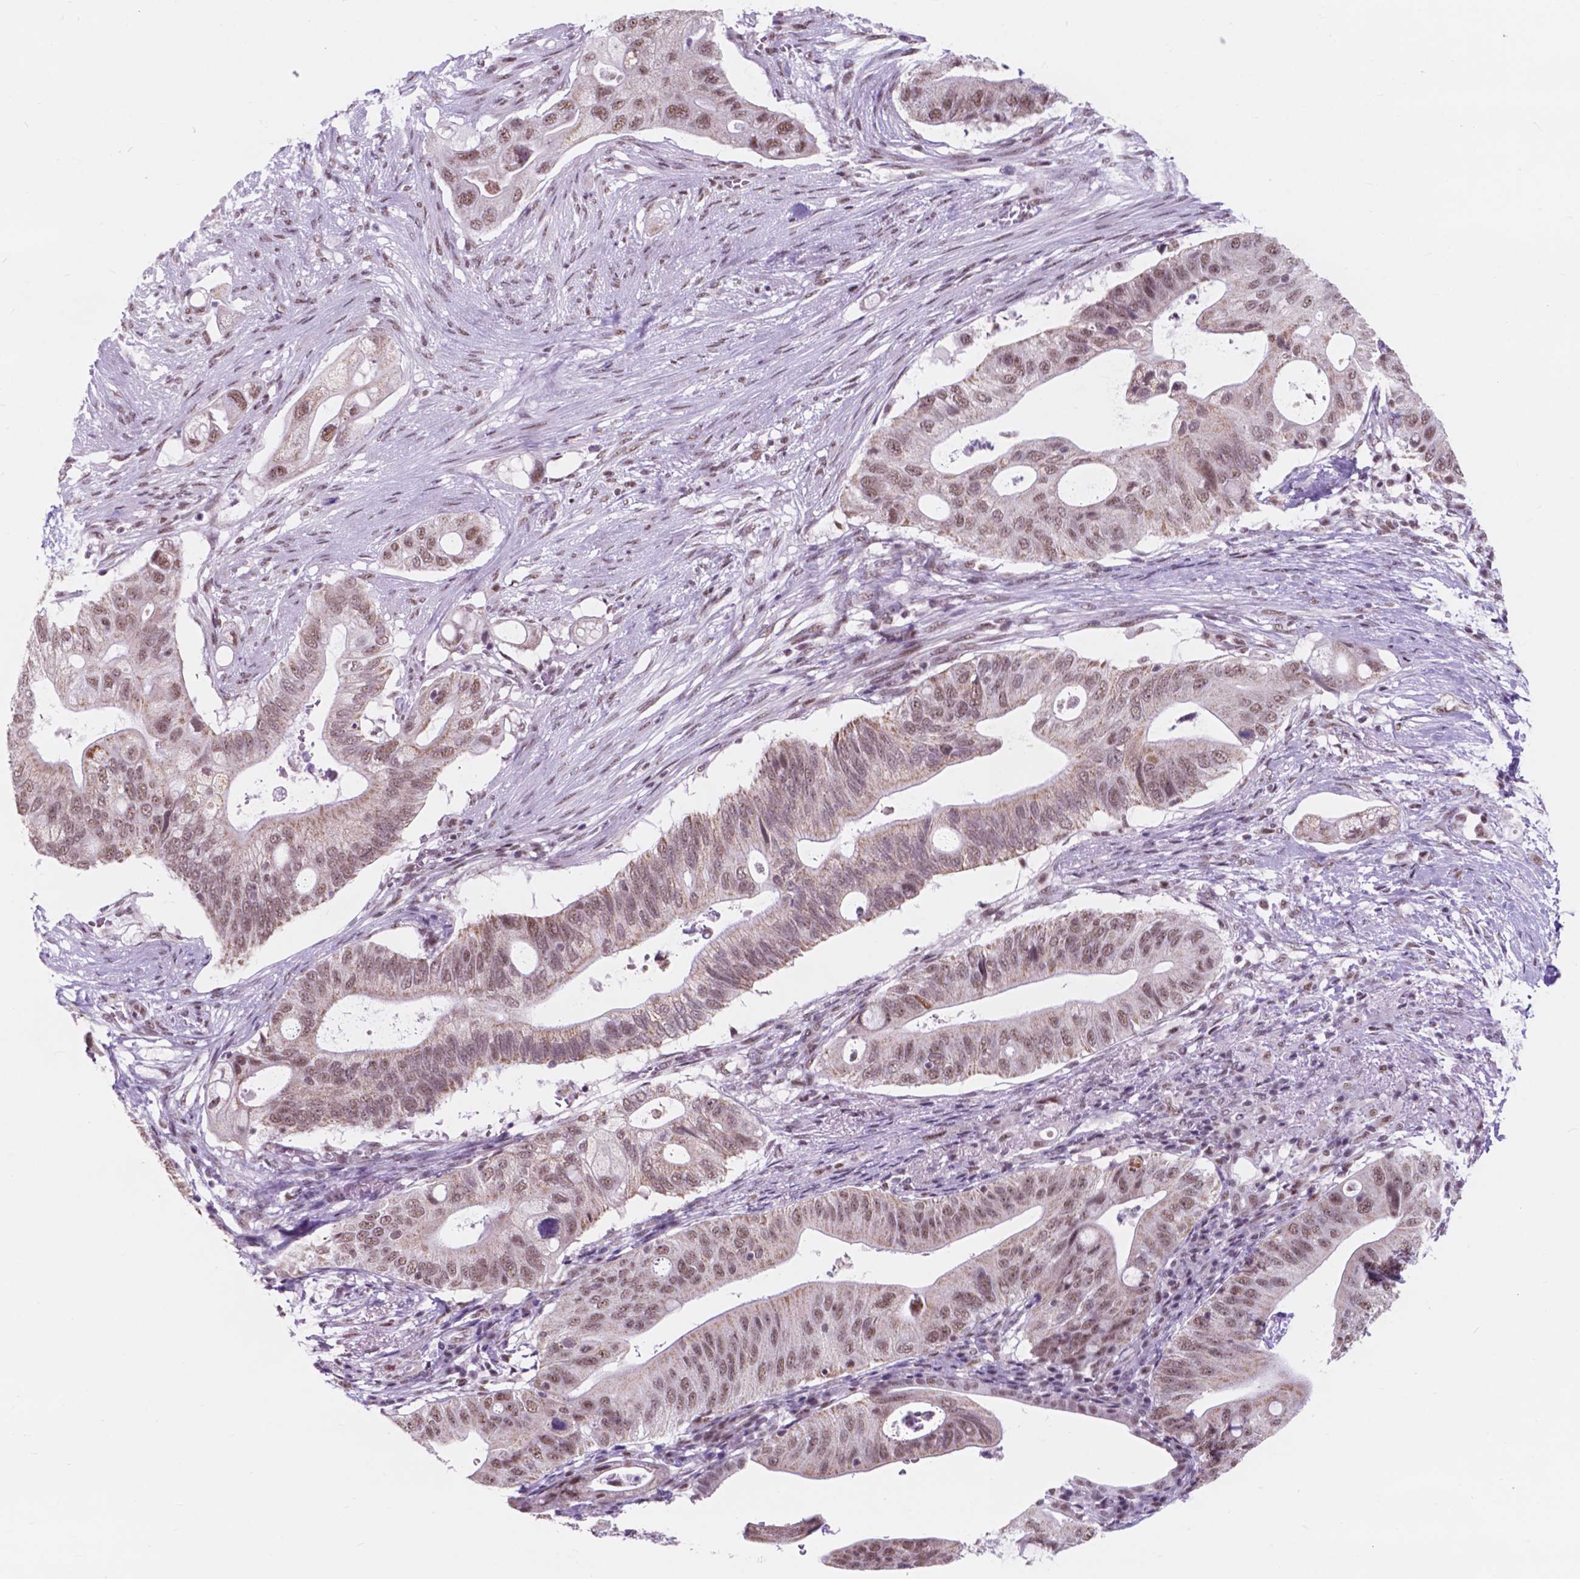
{"staining": {"intensity": "moderate", "quantity": ">75%", "location": "cytoplasmic/membranous,nuclear"}, "tissue": "pancreatic cancer", "cell_type": "Tumor cells", "image_type": "cancer", "snomed": [{"axis": "morphology", "description": "Adenocarcinoma, NOS"}, {"axis": "topography", "description": "Pancreas"}], "caption": "A medium amount of moderate cytoplasmic/membranous and nuclear positivity is identified in approximately >75% of tumor cells in adenocarcinoma (pancreatic) tissue. (IHC, brightfield microscopy, high magnification).", "gene": "BCAS2", "patient": {"sex": "female", "age": 72}}